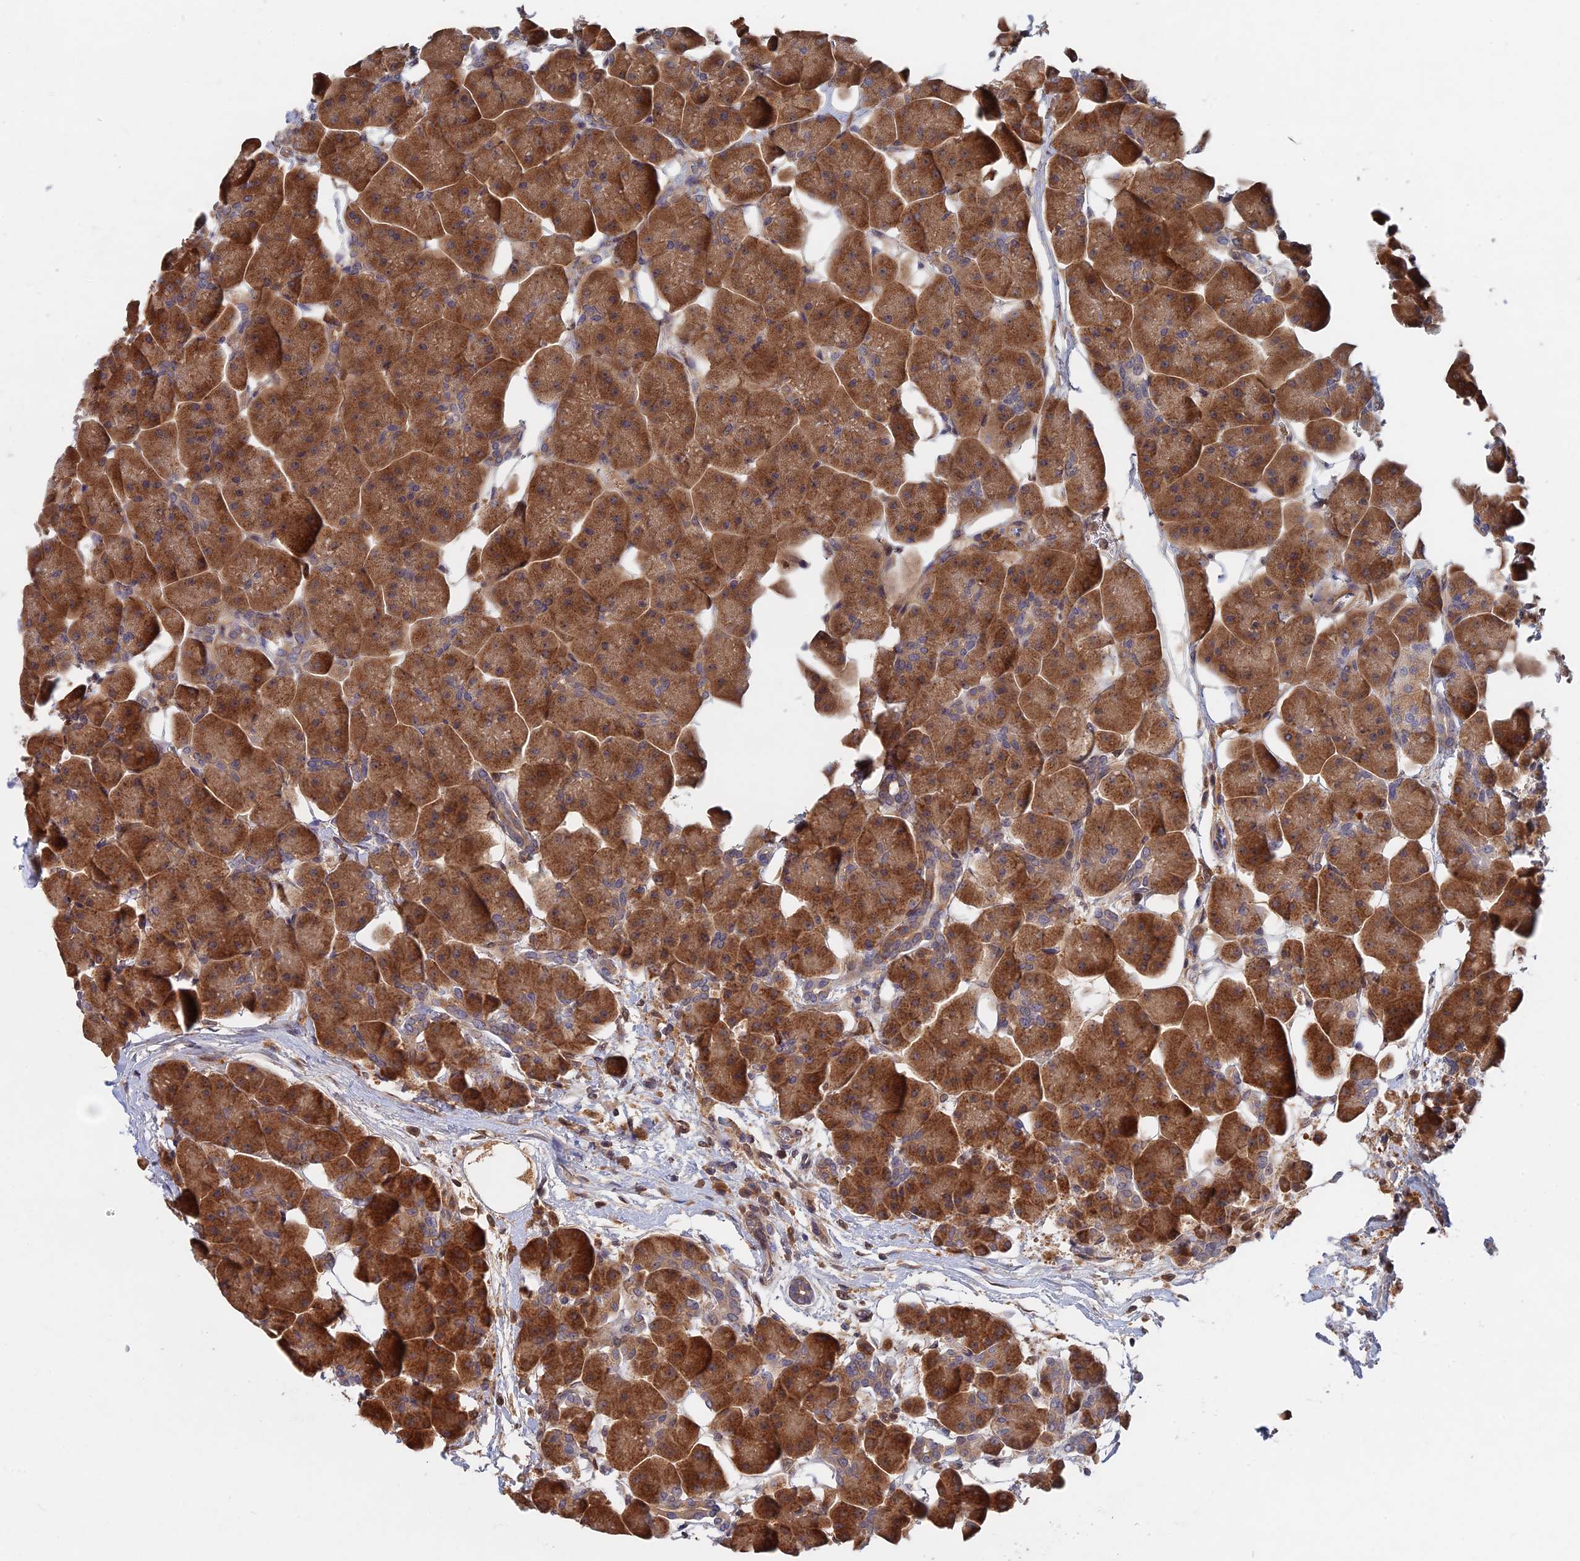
{"staining": {"intensity": "strong", "quantity": ">75%", "location": "cytoplasmic/membranous"}, "tissue": "pancreas", "cell_type": "Exocrine glandular cells", "image_type": "normal", "snomed": [{"axis": "morphology", "description": "Normal tissue, NOS"}, {"axis": "topography", "description": "Pancreas"}], "caption": "Immunohistochemistry (IHC) of unremarkable pancreas displays high levels of strong cytoplasmic/membranous expression in approximately >75% of exocrine glandular cells.", "gene": "BLVRA", "patient": {"sex": "male", "age": 66}}